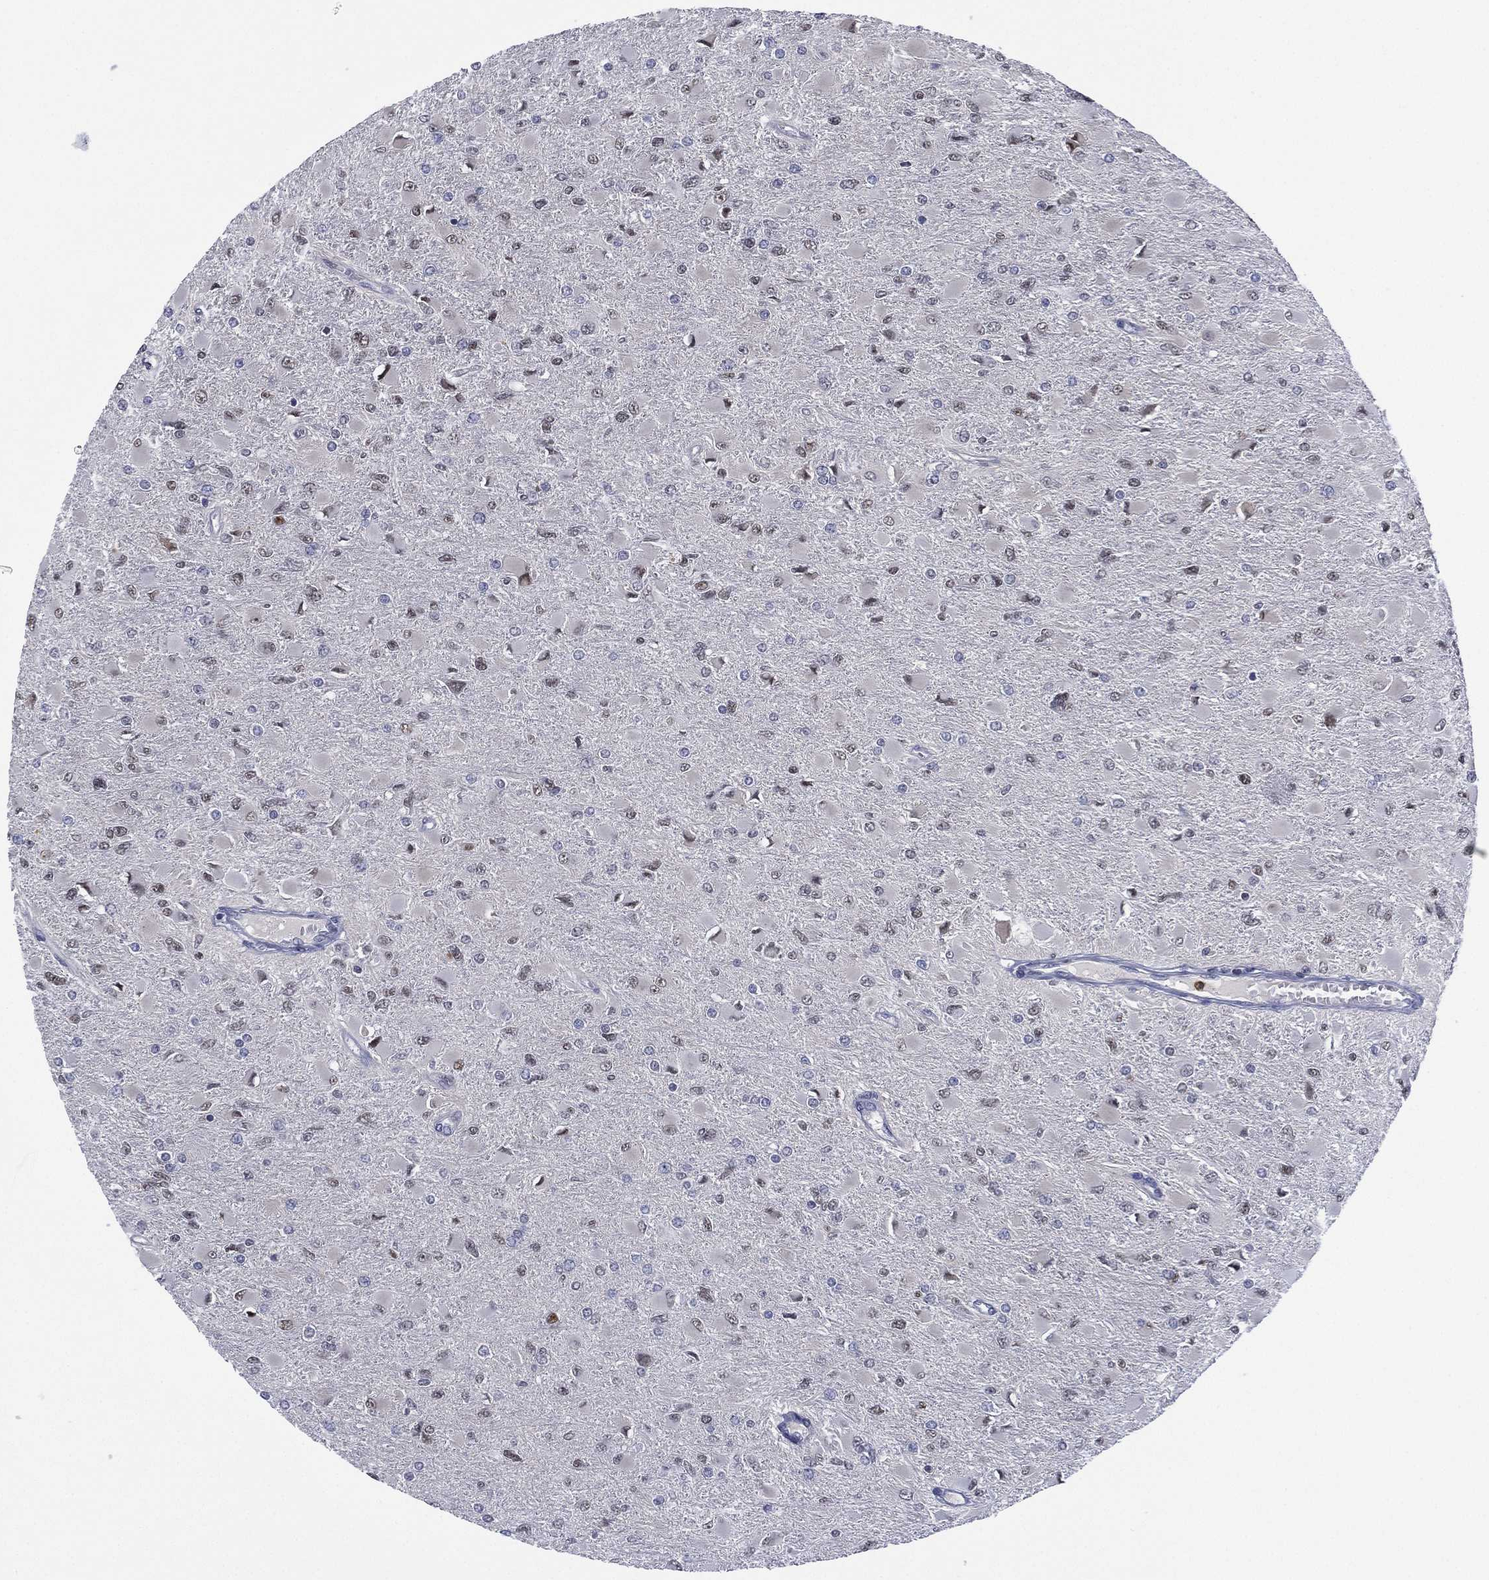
{"staining": {"intensity": "moderate", "quantity": "<25%", "location": "nuclear"}, "tissue": "glioma", "cell_type": "Tumor cells", "image_type": "cancer", "snomed": [{"axis": "morphology", "description": "Glioma, malignant, High grade"}, {"axis": "topography", "description": "Cerebral cortex"}], "caption": "Protein staining displays moderate nuclear staining in about <25% of tumor cells in high-grade glioma (malignant).", "gene": "ZNF711", "patient": {"sex": "female", "age": 36}}